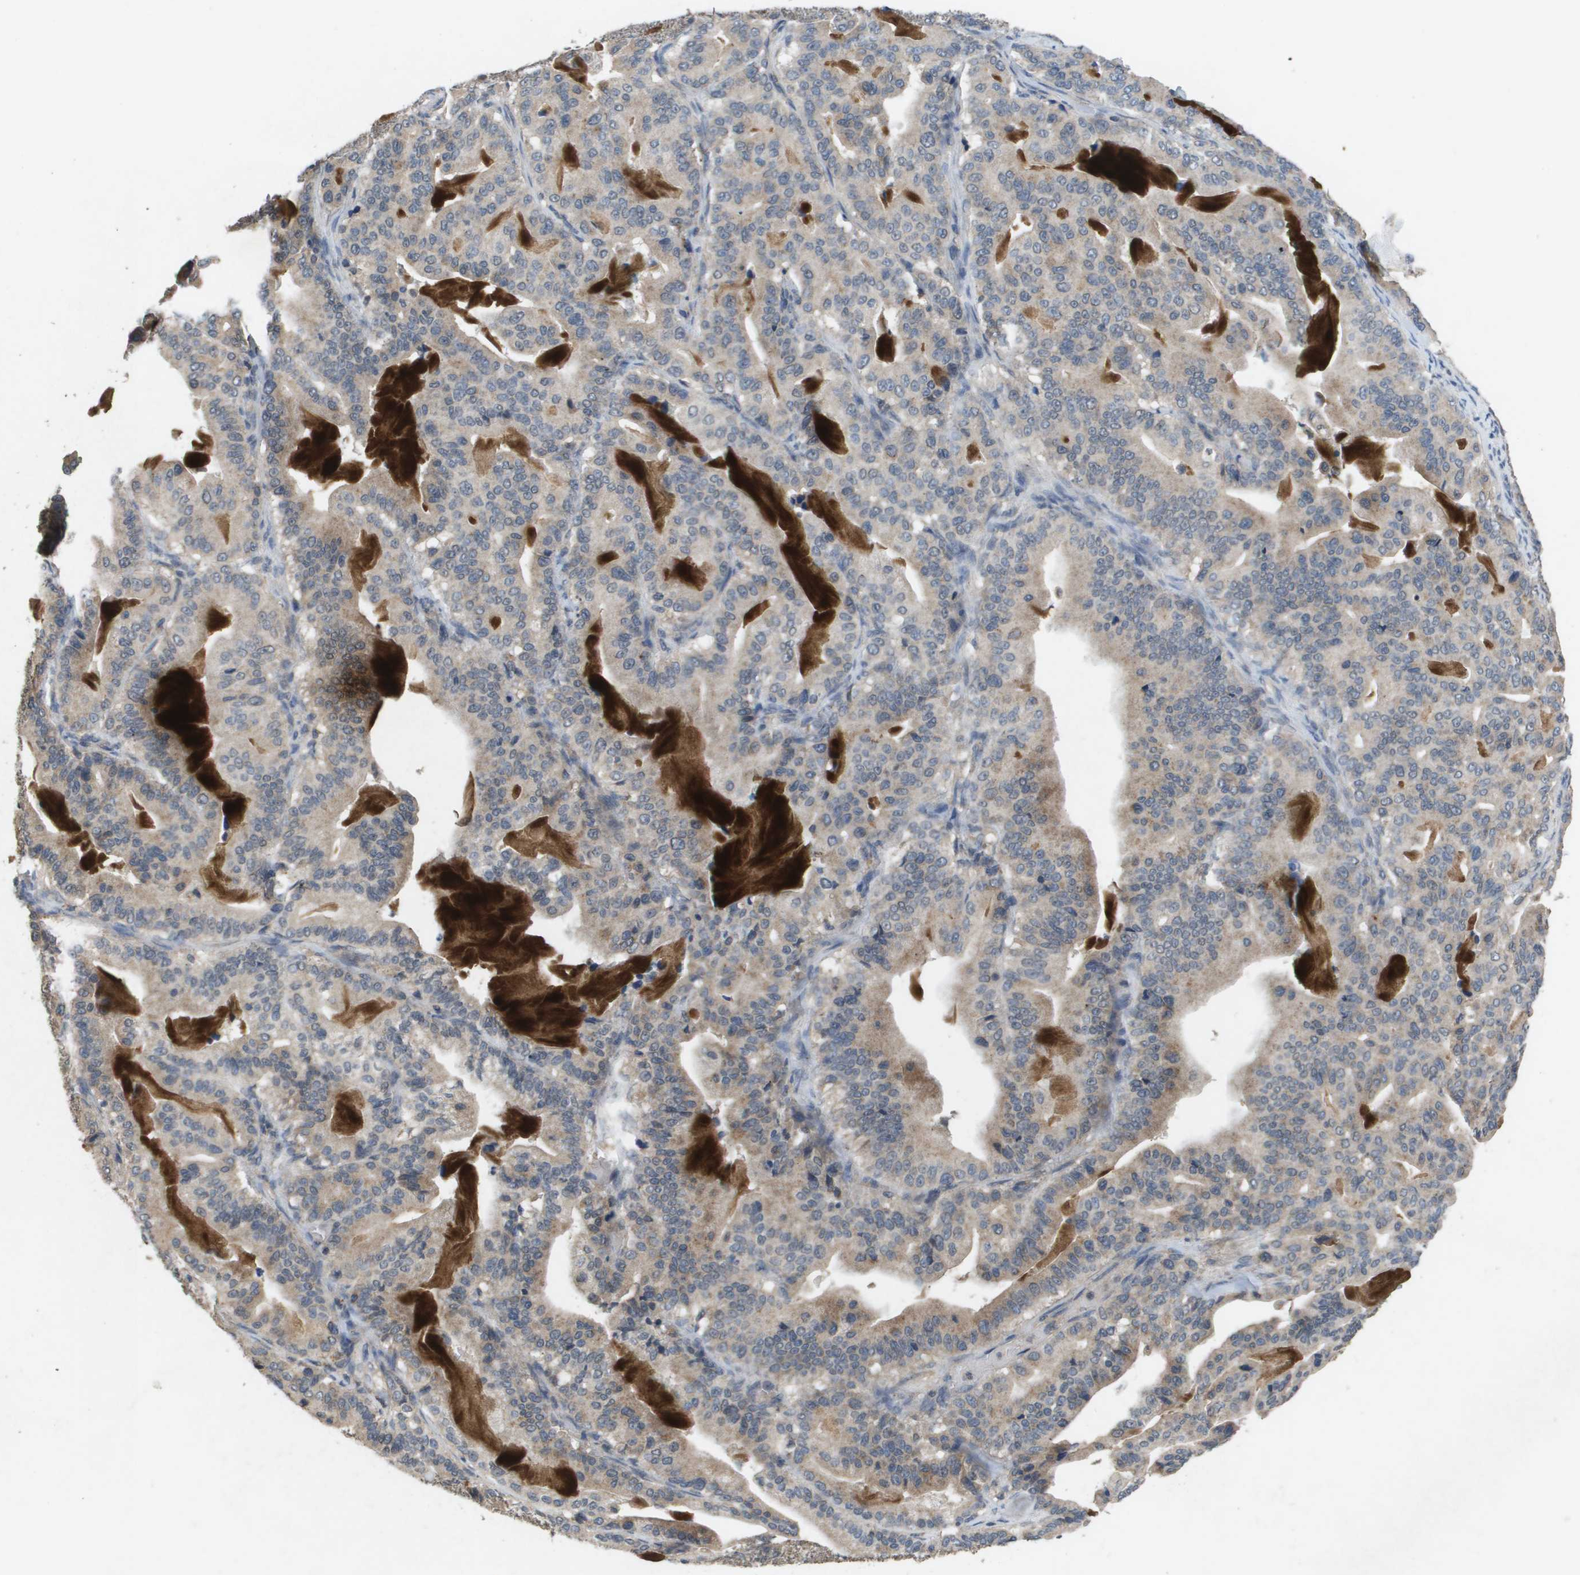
{"staining": {"intensity": "weak", "quantity": "<25%", "location": "cytoplasmic/membranous"}, "tissue": "pancreatic cancer", "cell_type": "Tumor cells", "image_type": "cancer", "snomed": [{"axis": "morphology", "description": "Adenocarcinoma, NOS"}, {"axis": "topography", "description": "Pancreas"}], "caption": "The IHC photomicrograph has no significant staining in tumor cells of adenocarcinoma (pancreatic) tissue.", "gene": "PROC", "patient": {"sex": "male", "age": 63}}